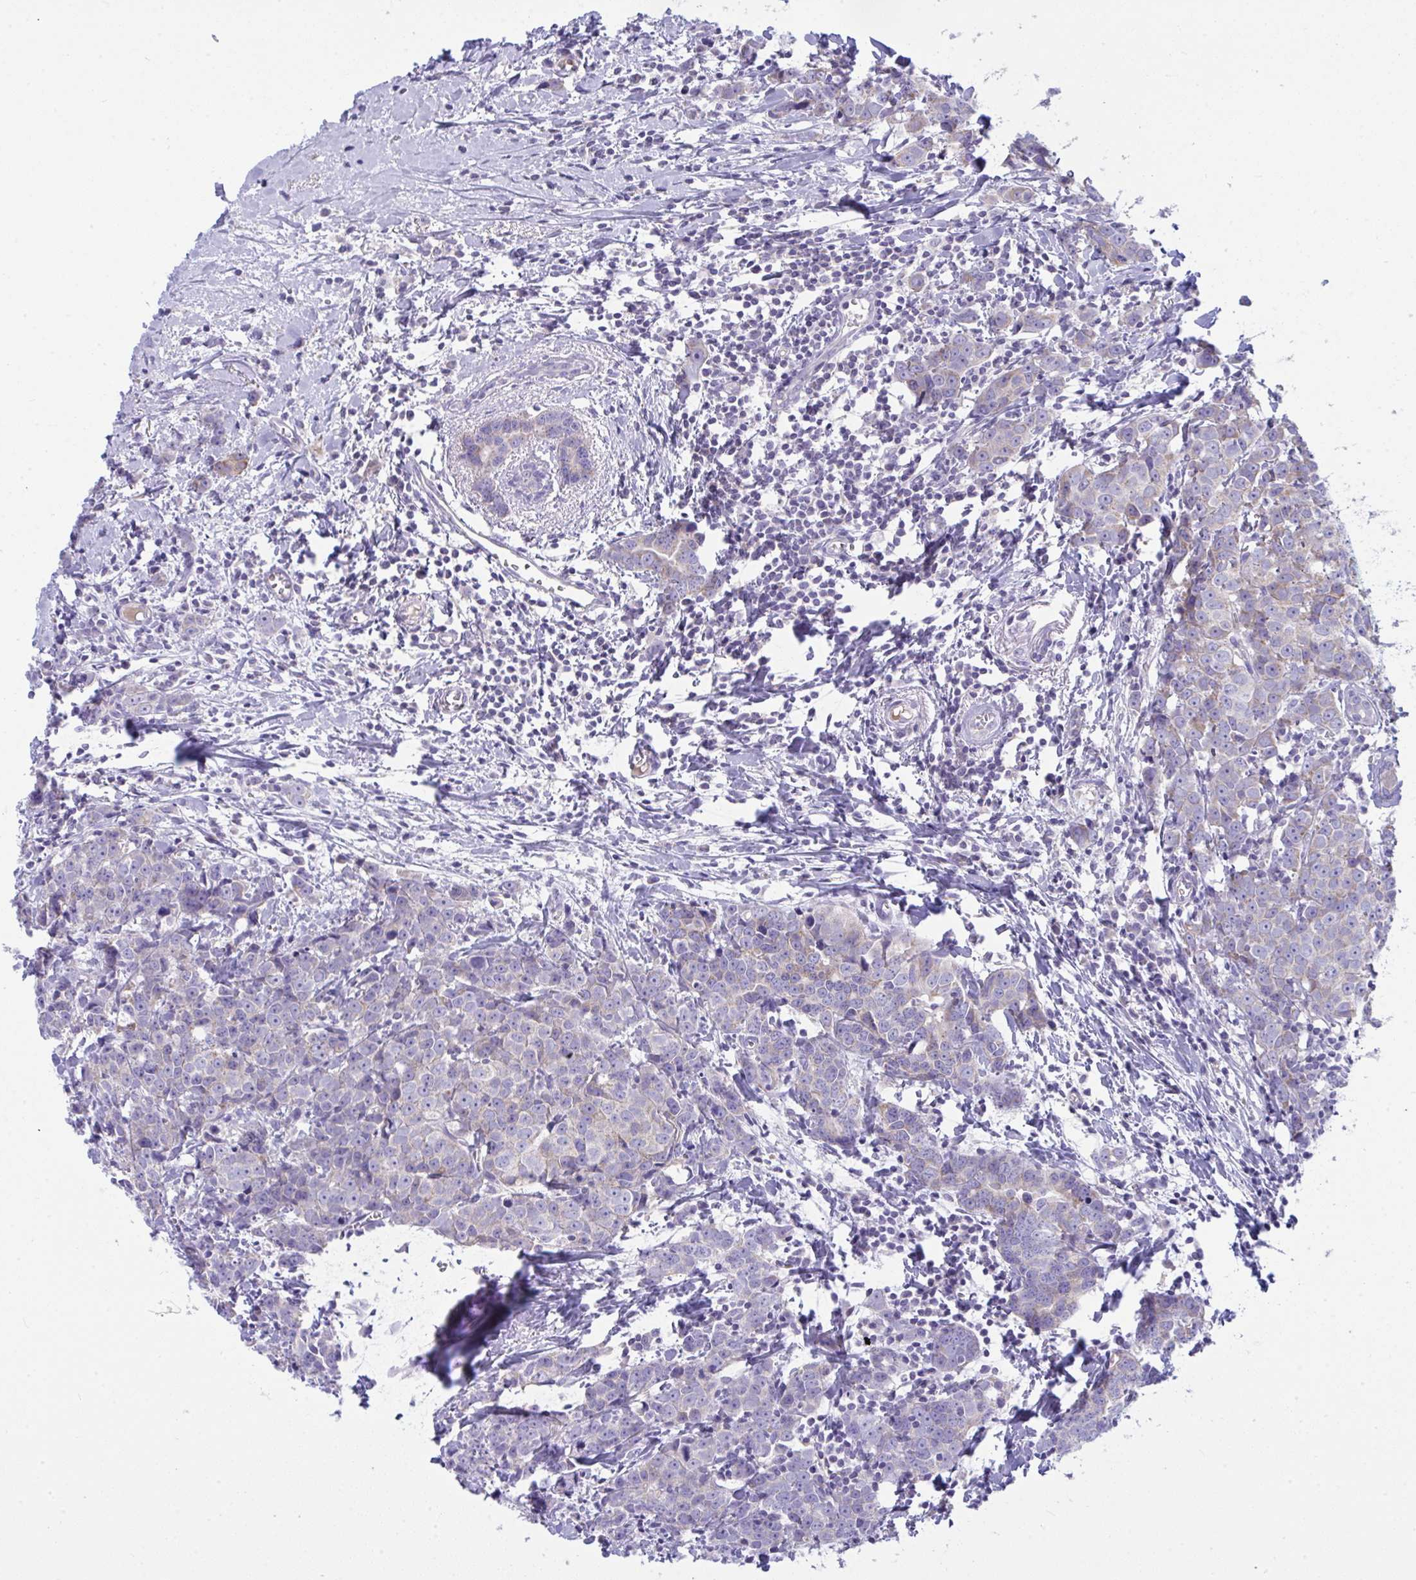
{"staining": {"intensity": "weak", "quantity": "25%-75%", "location": "cytoplasmic/membranous"}, "tissue": "breast cancer", "cell_type": "Tumor cells", "image_type": "cancer", "snomed": [{"axis": "morphology", "description": "Duct carcinoma"}, {"axis": "topography", "description": "Breast"}], "caption": "Protein expression analysis of breast cancer shows weak cytoplasmic/membranous staining in about 25%-75% of tumor cells.", "gene": "PLA2G12B", "patient": {"sex": "female", "age": 80}}